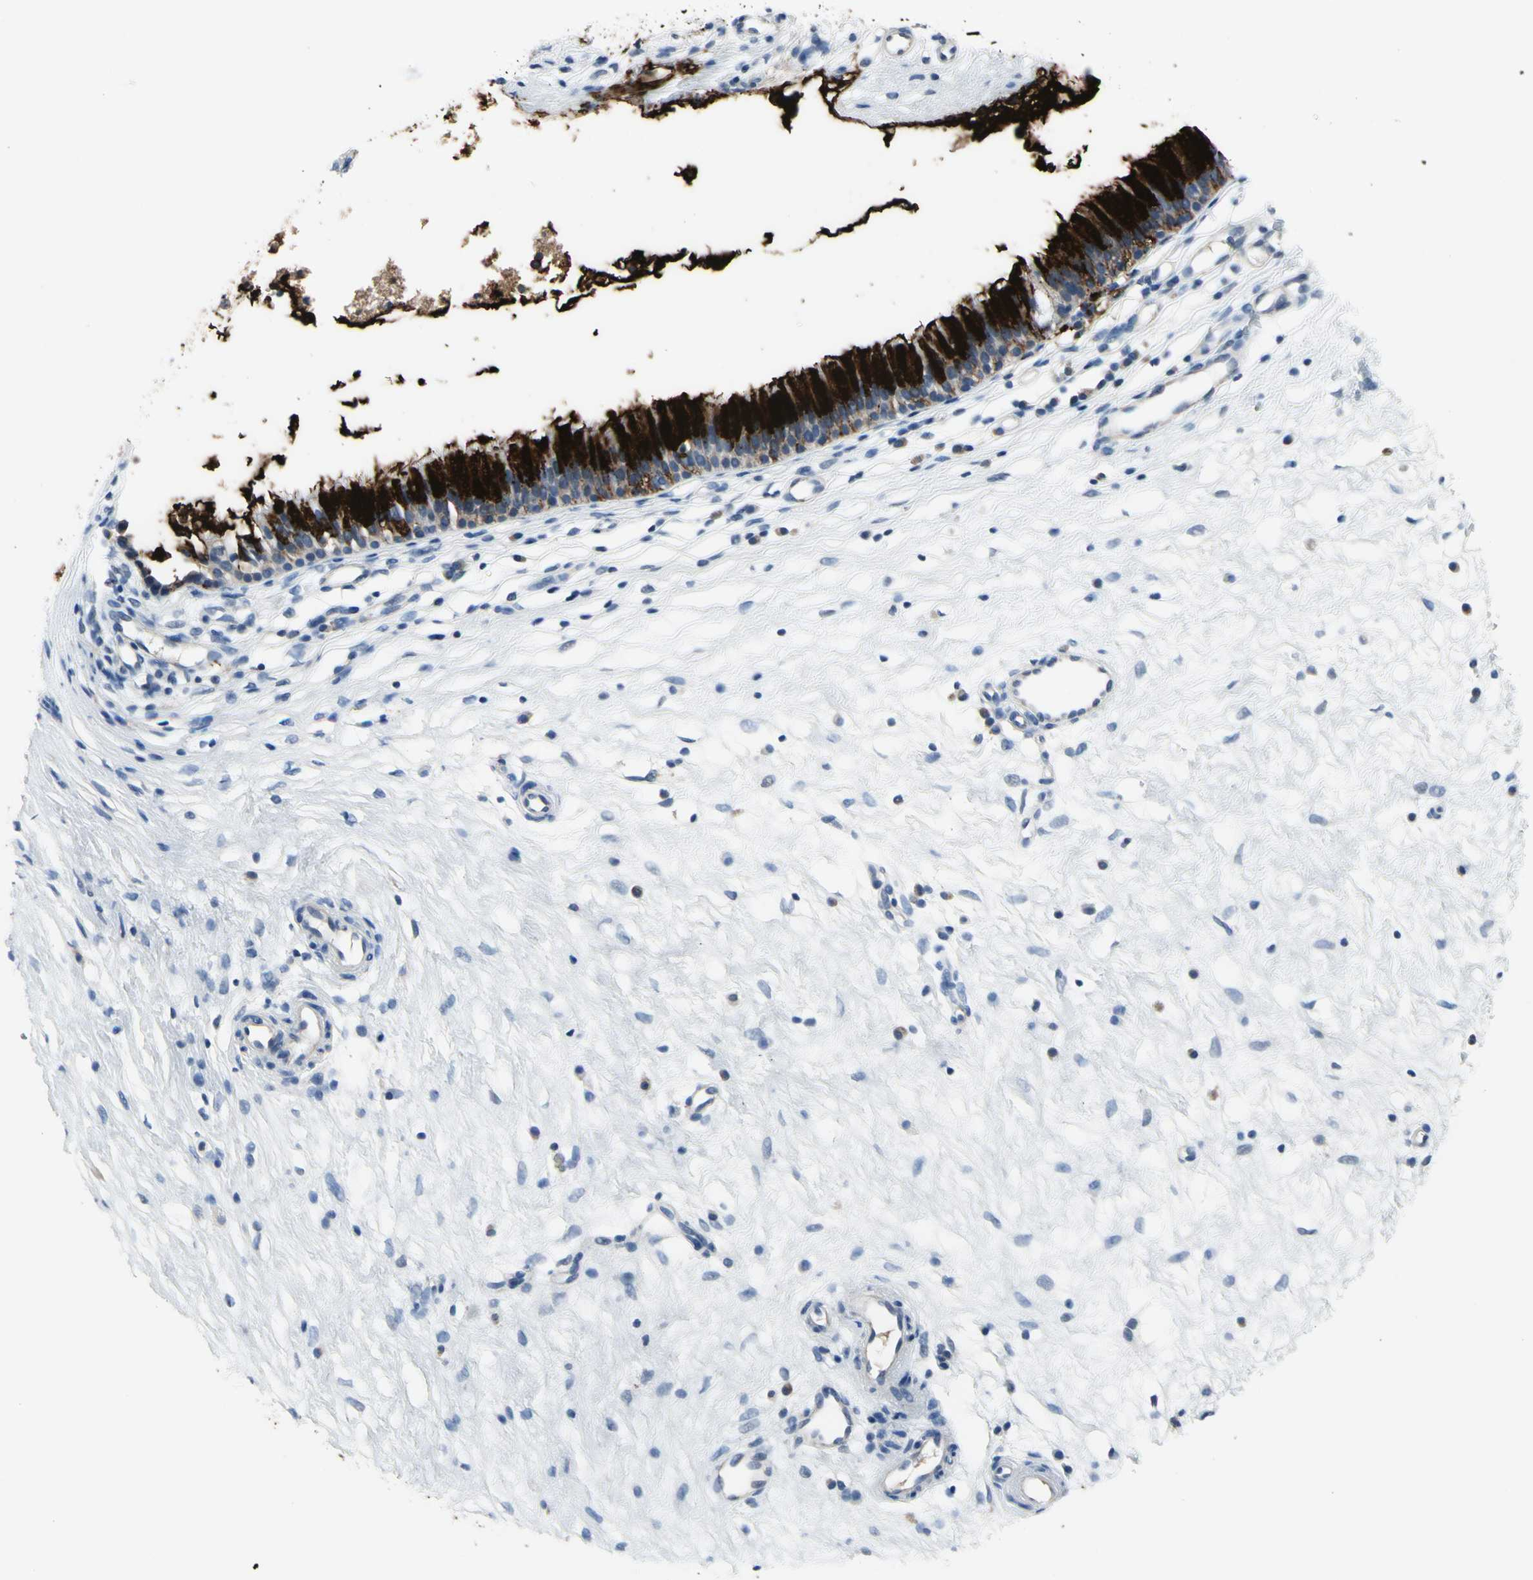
{"staining": {"intensity": "strong", "quantity": "25%-75%", "location": "cytoplasmic/membranous"}, "tissue": "nasopharynx", "cell_type": "Respiratory epithelial cells", "image_type": "normal", "snomed": [{"axis": "morphology", "description": "Normal tissue, NOS"}, {"axis": "topography", "description": "Nasopharynx"}], "caption": "Immunohistochemical staining of unremarkable human nasopharynx shows strong cytoplasmic/membranous protein expression in about 25%-75% of respiratory epithelial cells. The protein of interest is stained brown, and the nuclei are stained in blue (DAB (3,3'-diaminobenzidine) IHC with brightfield microscopy, high magnification).", "gene": "MUC5B", "patient": {"sex": "male", "age": 21}}